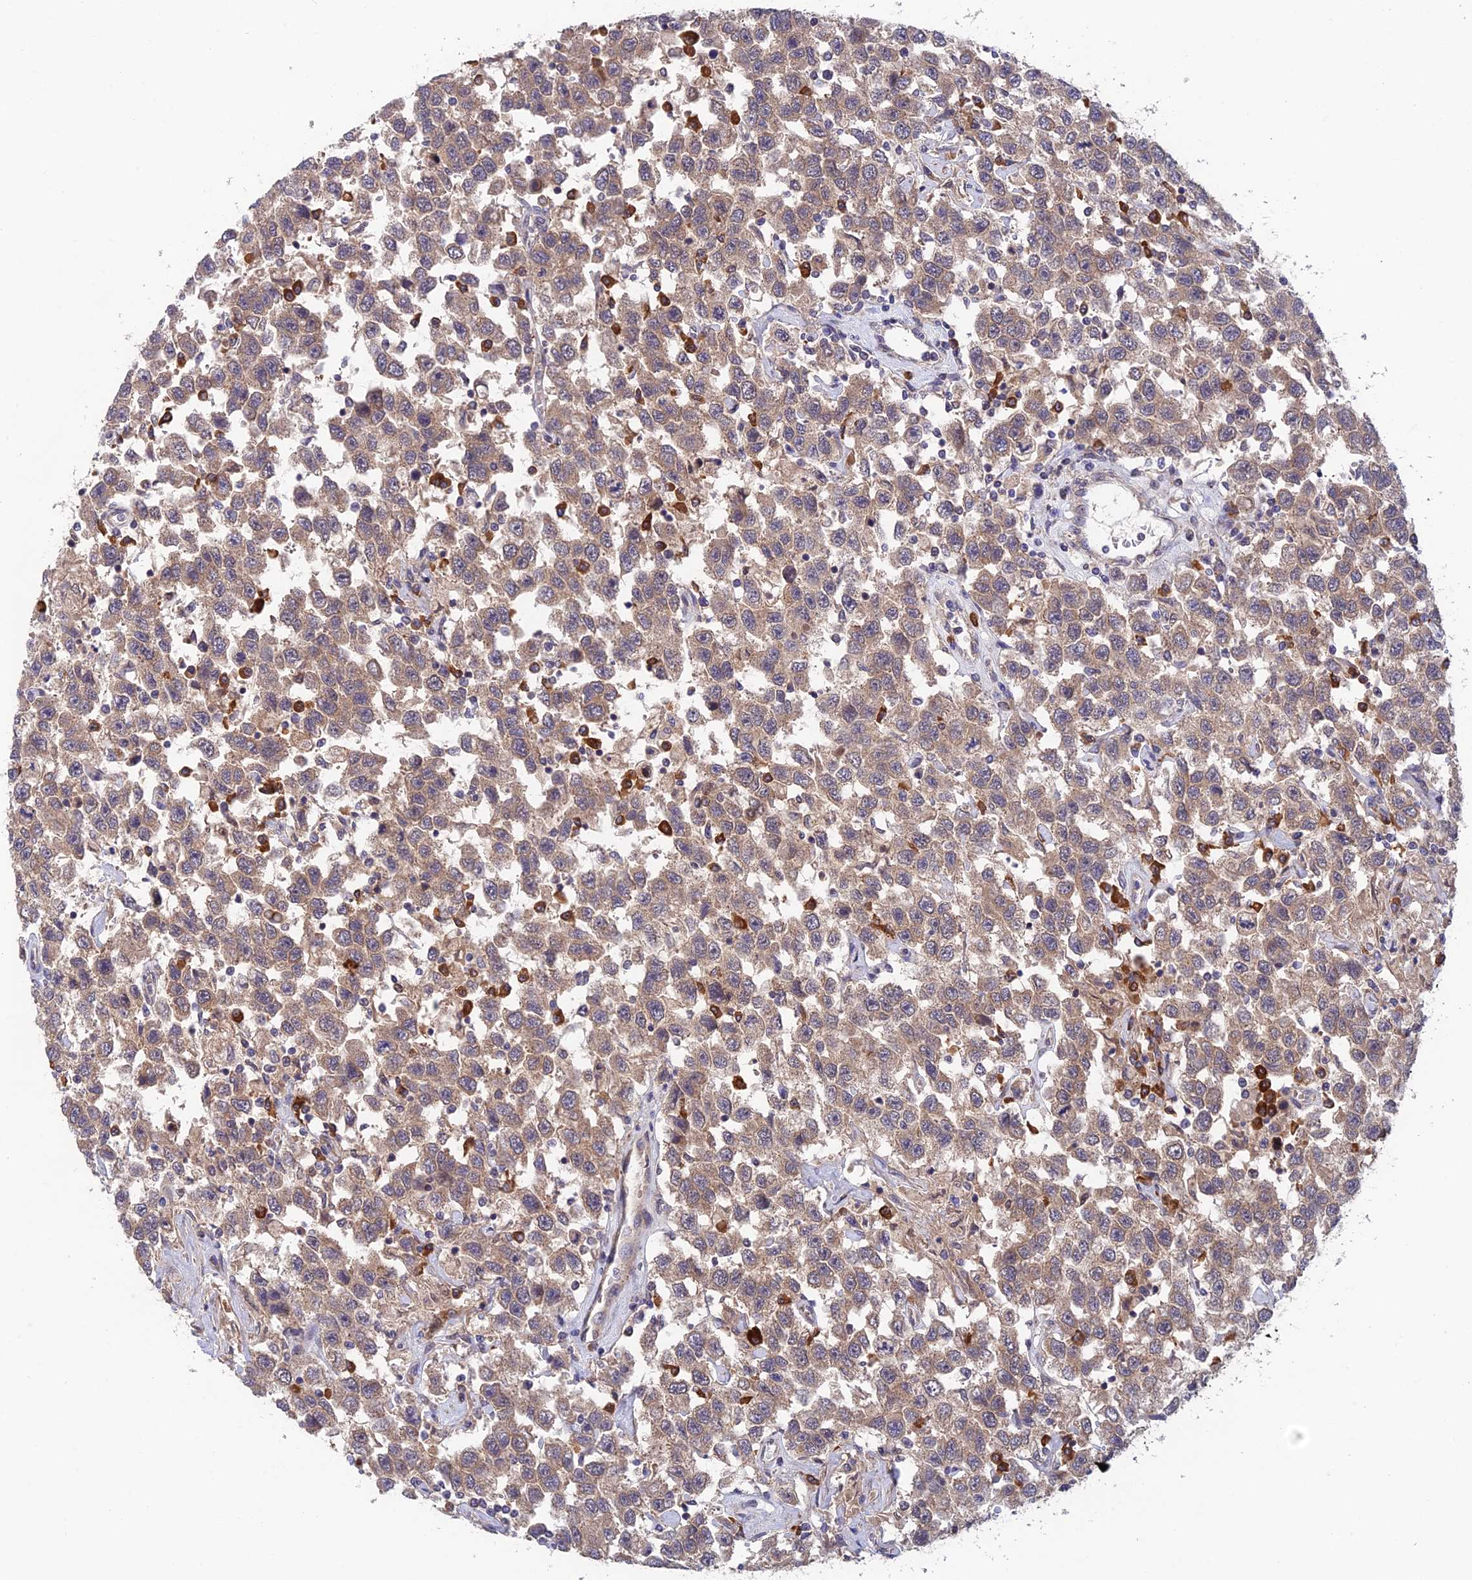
{"staining": {"intensity": "weak", "quantity": ">75%", "location": "cytoplasmic/membranous"}, "tissue": "testis cancer", "cell_type": "Tumor cells", "image_type": "cancer", "snomed": [{"axis": "morphology", "description": "Seminoma, NOS"}, {"axis": "topography", "description": "Testis"}], "caption": "Immunohistochemical staining of testis cancer (seminoma) demonstrates low levels of weak cytoplasmic/membranous protein positivity in approximately >75% of tumor cells.", "gene": "UROS", "patient": {"sex": "male", "age": 41}}